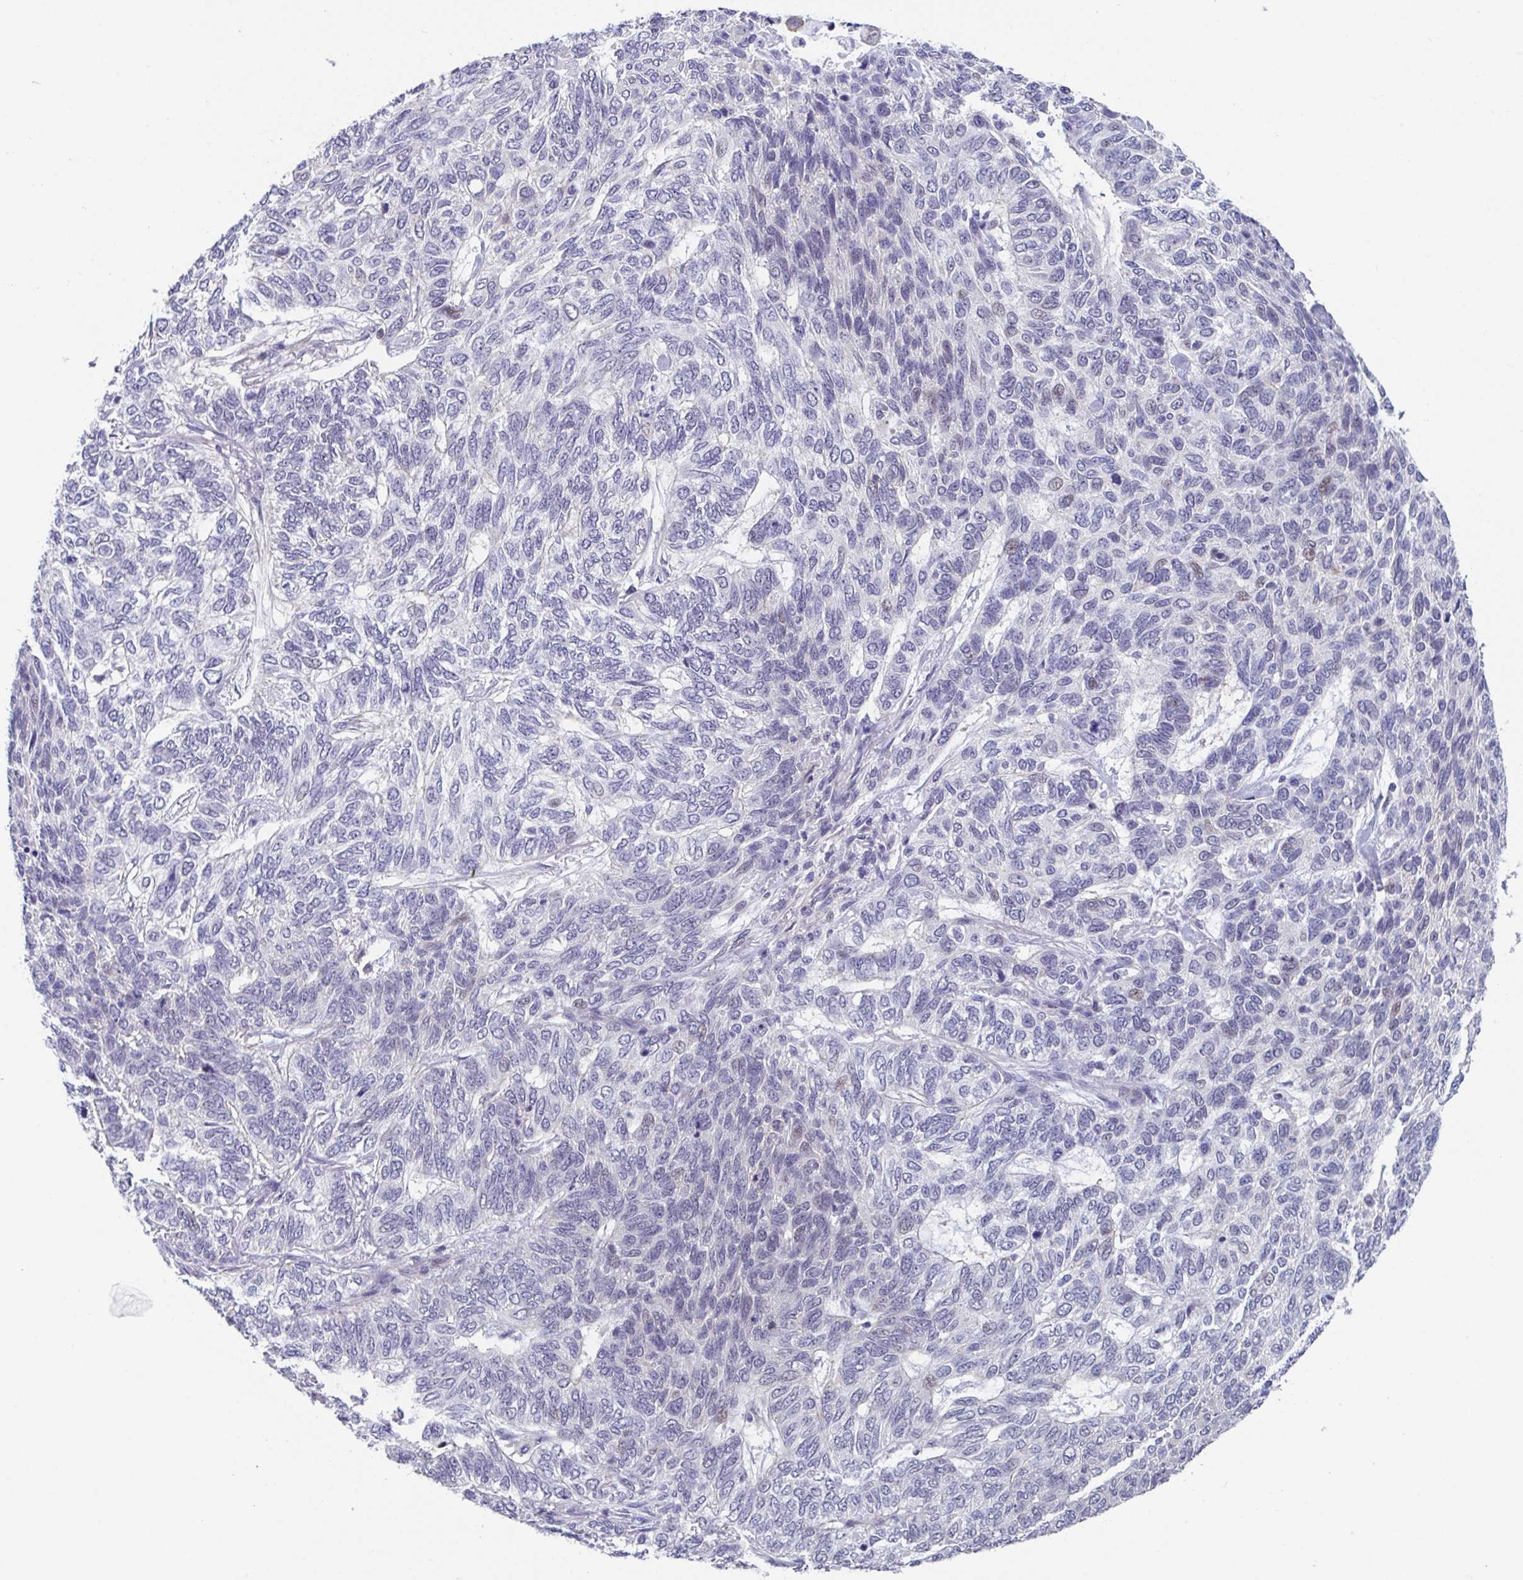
{"staining": {"intensity": "negative", "quantity": "none", "location": "none"}, "tissue": "skin cancer", "cell_type": "Tumor cells", "image_type": "cancer", "snomed": [{"axis": "morphology", "description": "Basal cell carcinoma"}, {"axis": "topography", "description": "Skin"}], "caption": "The photomicrograph exhibits no significant positivity in tumor cells of skin basal cell carcinoma. Nuclei are stained in blue.", "gene": "WDR72", "patient": {"sex": "female", "age": 65}}